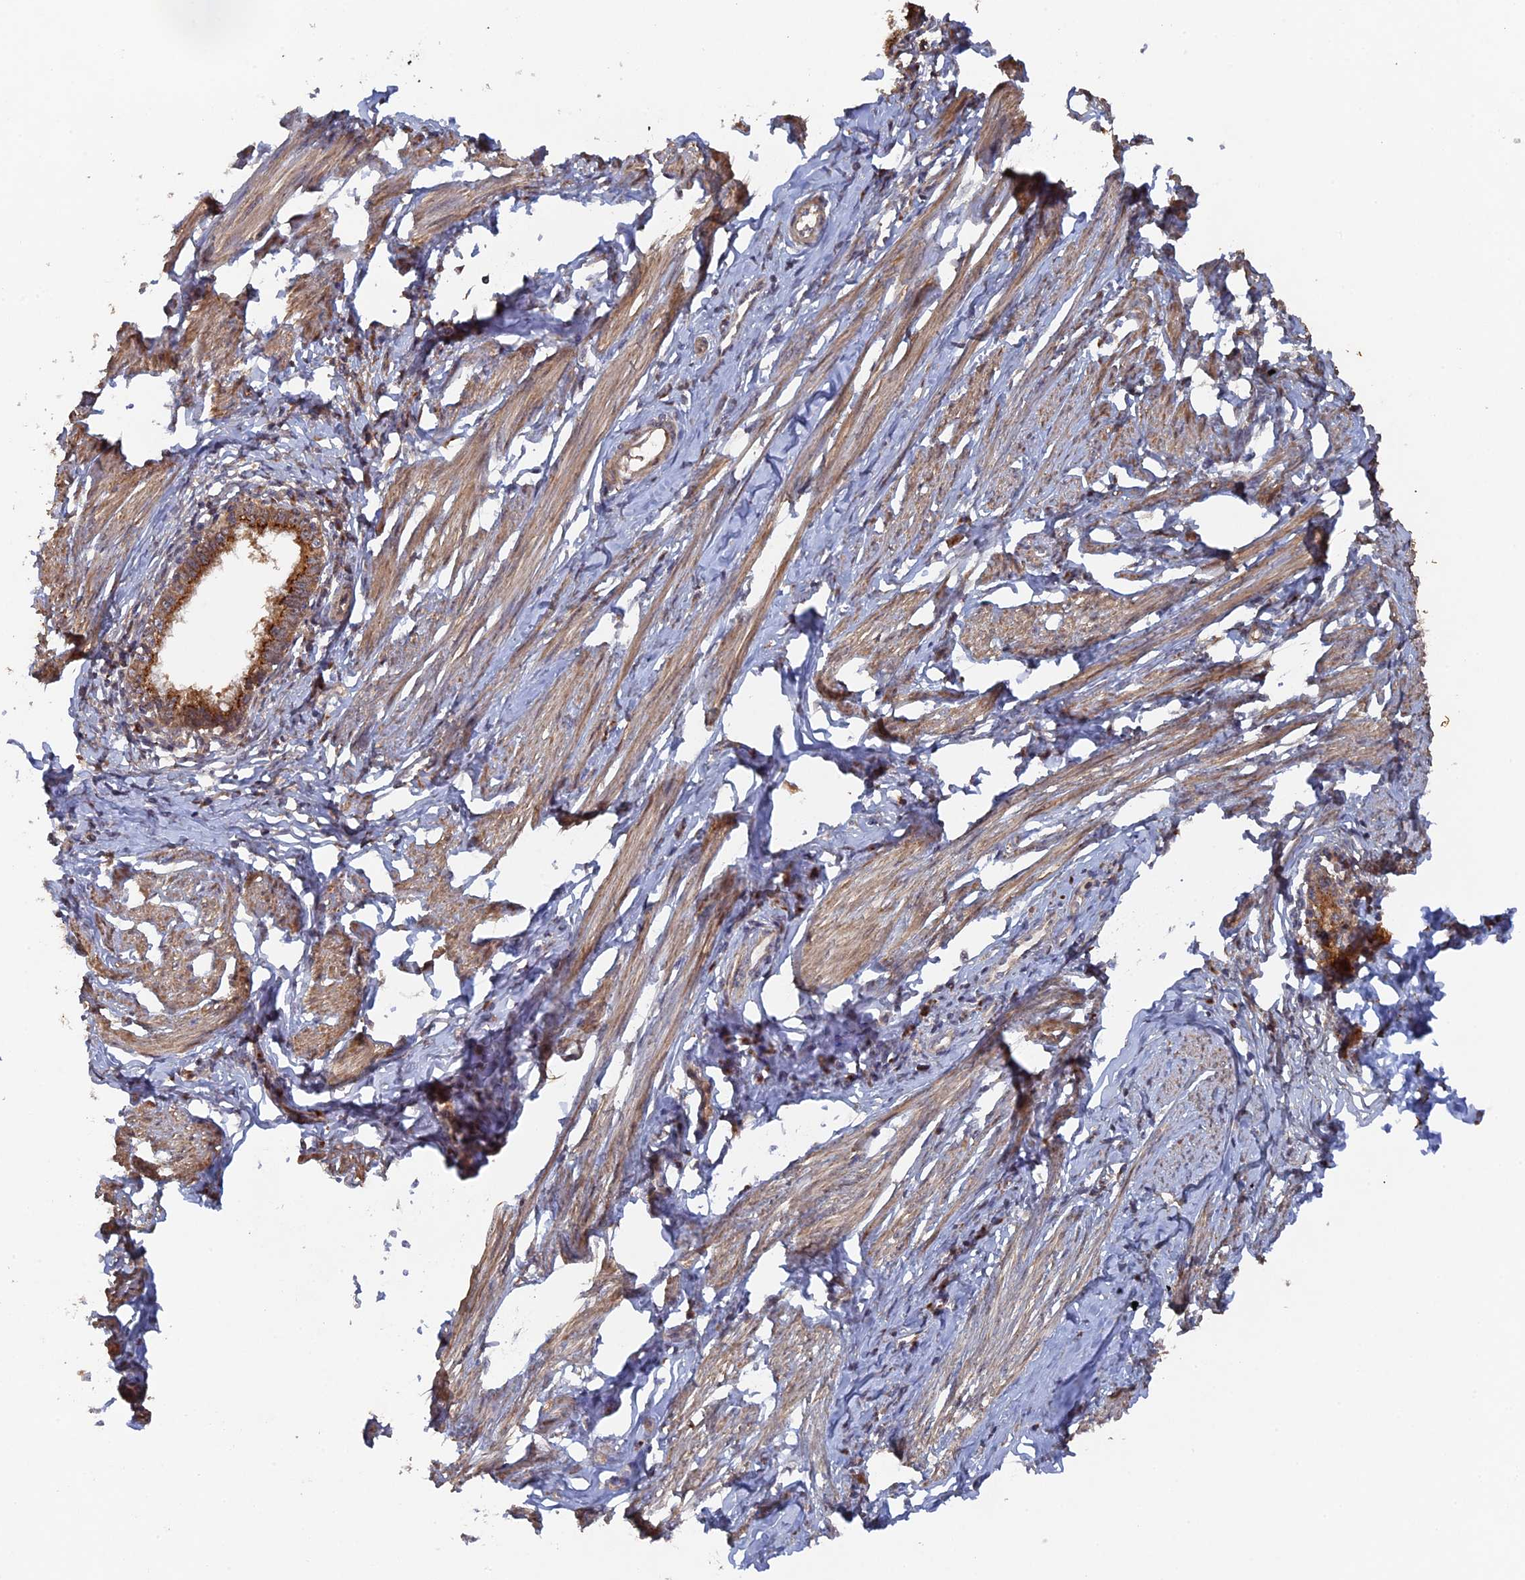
{"staining": {"intensity": "moderate", "quantity": ">75%", "location": "cytoplasmic/membranous"}, "tissue": "cervical cancer", "cell_type": "Tumor cells", "image_type": "cancer", "snomed": [{"axis": "morphology", "description": "Adenocarcinoma, NOS"}, {"axis": "topography", "description": "Cervix"}], "caption": "Immunohistochemistry (IHC) (DAB) staining of cervical cancer demonstrates moderate cytoplasmic/membranous protein expression in about >75% of tumor cells.", "gene": "VPS37C", "patient": {"sex": "female", "age": 36}}